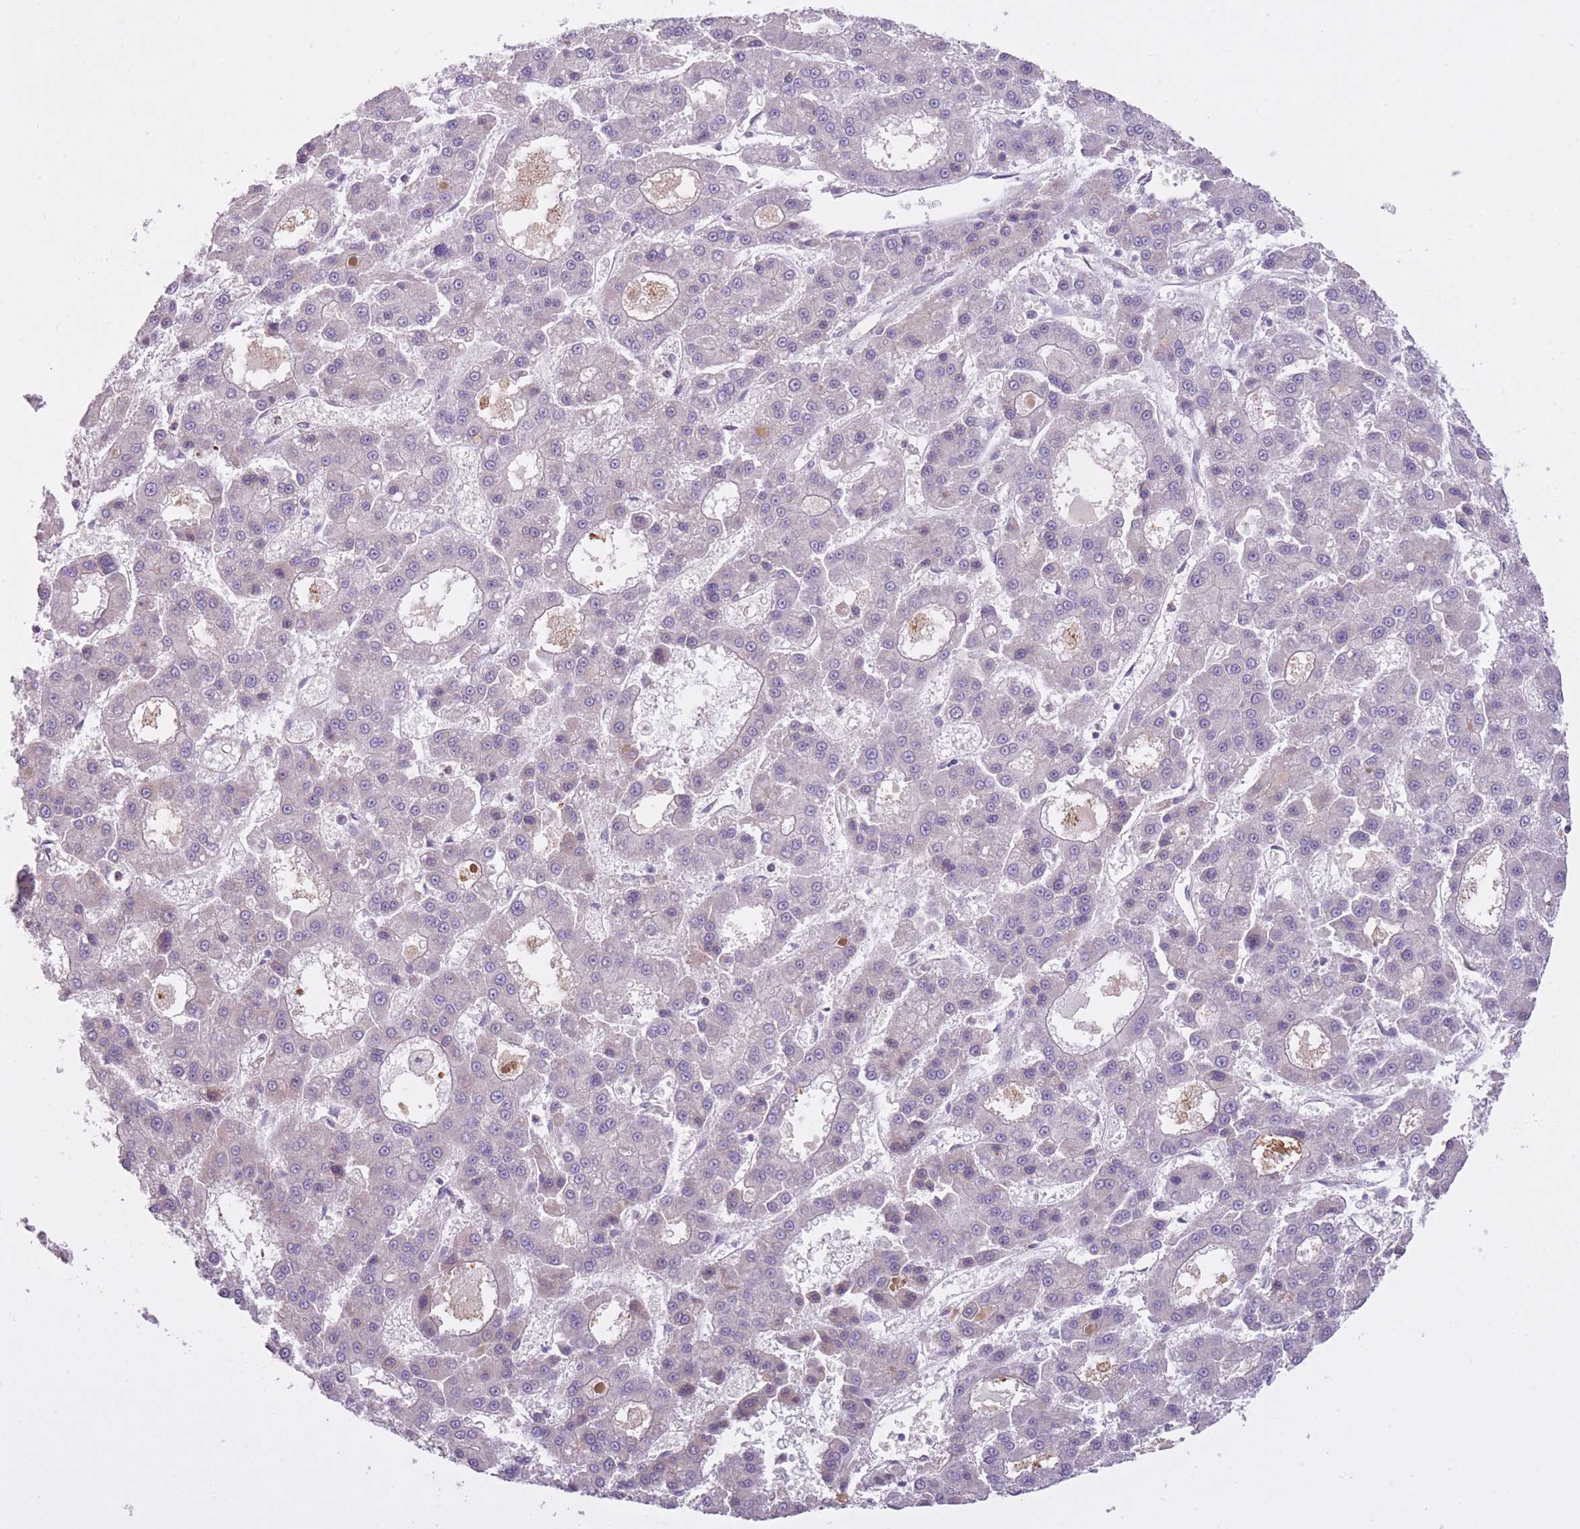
{"staining": {"intensity": "negative", "quantity": "none", "location": "none"}, "tissue": "liver cancer", "cell_type": "Tumor cells", "image_type": "cancer", "snomed": [{"axis": "morphology", "description": "Carcinoma, Hepatocellular, NOS"}, {"axis": "topography", "description": "Liver"}], "caption": "Hepatocellular carcinoma (liver) was stained to show a protein in brown. There is no significant staining in tumor cells.", "gene": "REV1", "patient": {"sex": "male", "age": 70}}